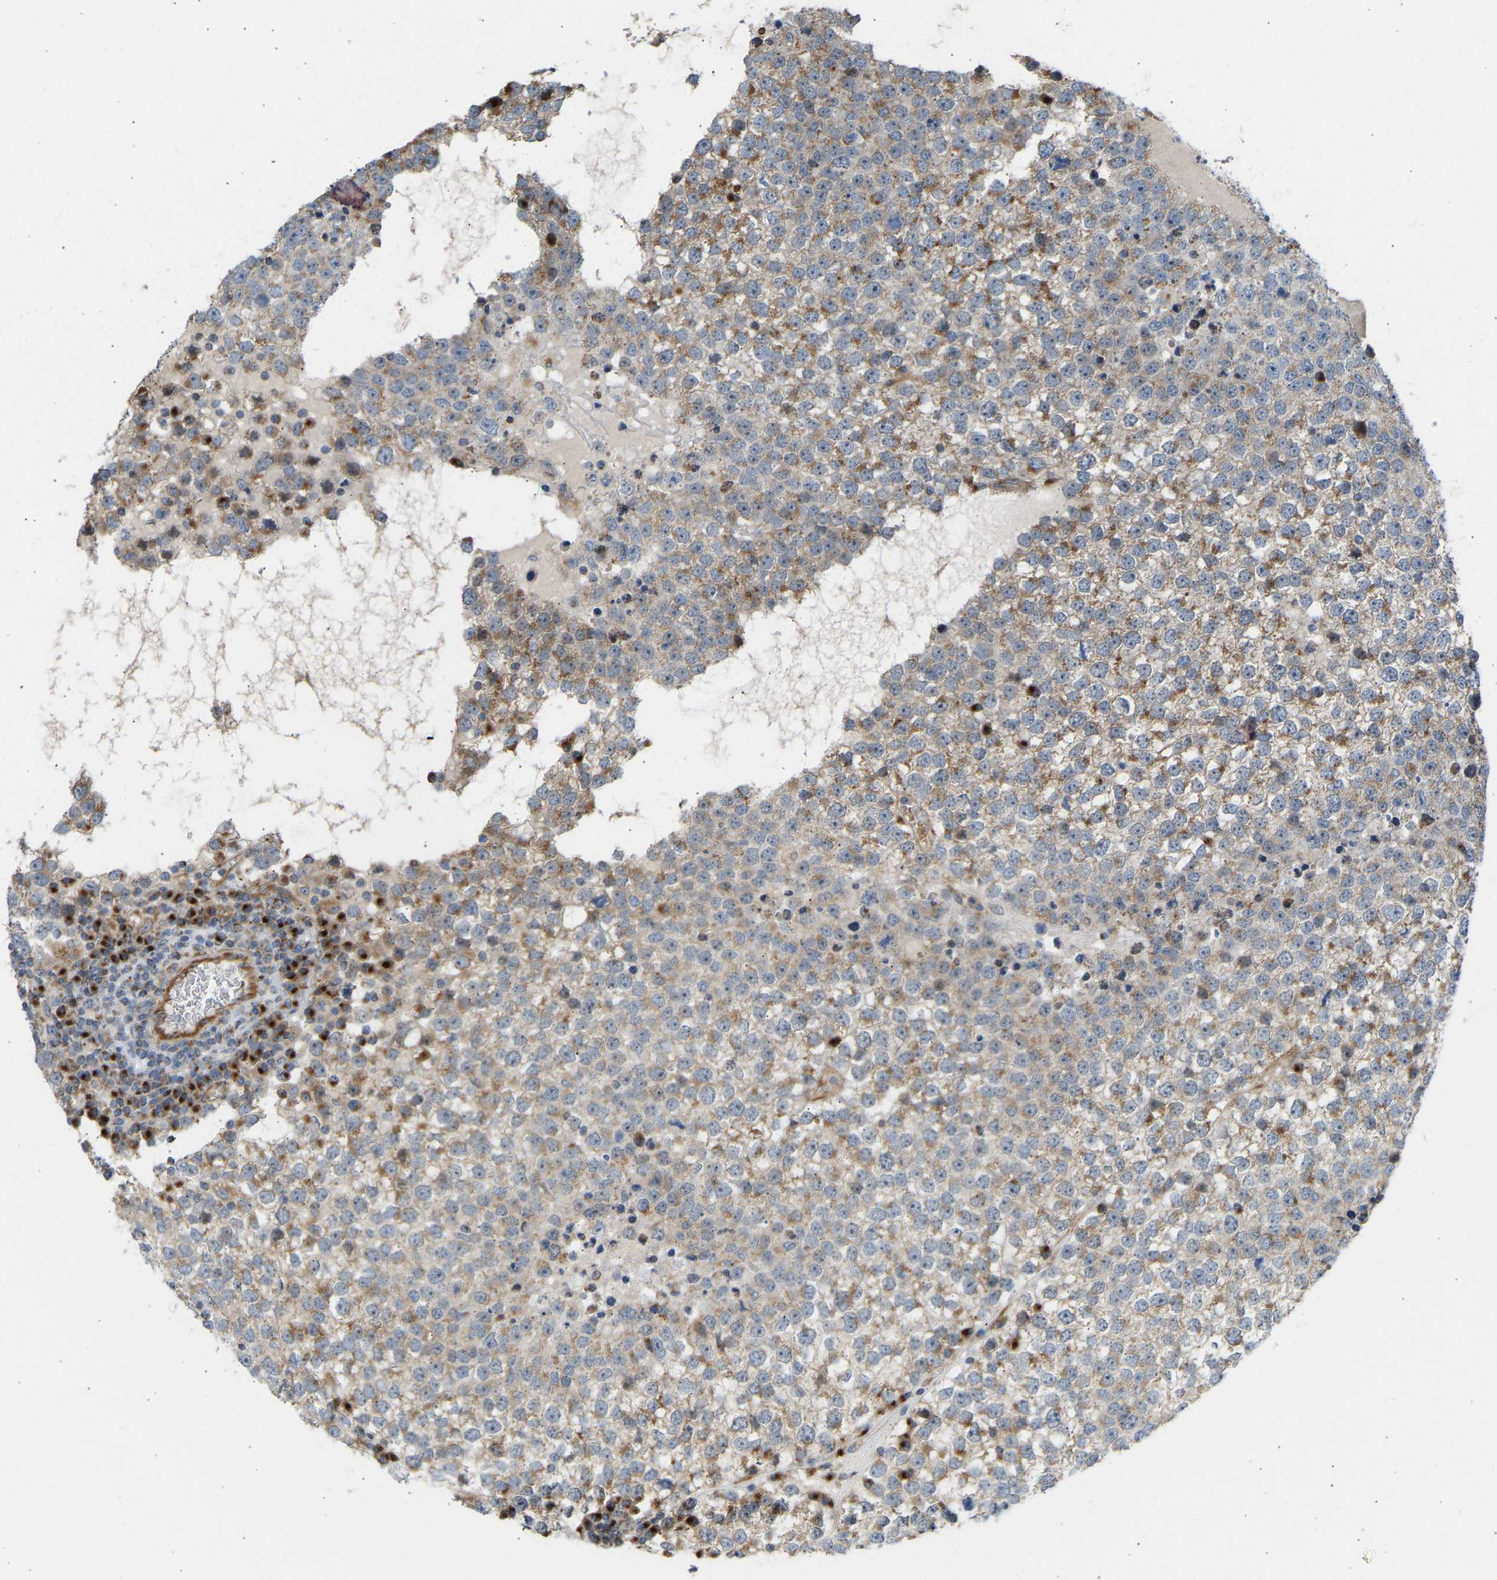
{"staining": {"intensity": "moderate", "quantity": "25%-75%", "location": "cytoplasmic/membranous"}, "tissue": "testis cancer", "cell_type": "Tumor cells", "image_type": "cancer", "snomed": [{"axis": "morphology", "description": "Seminoma, NOS"}, {"axis": "topography", "description": "Testis"}], "caption": "About 25%-75% of tumor cells in human testis seminoma demonstrate moderate cytoplasmic/membranous protein expression as visualized by brown immunohistochemical staining.", "gene": "YIPF2", "patient": {"sex": "male", "age": 65}}